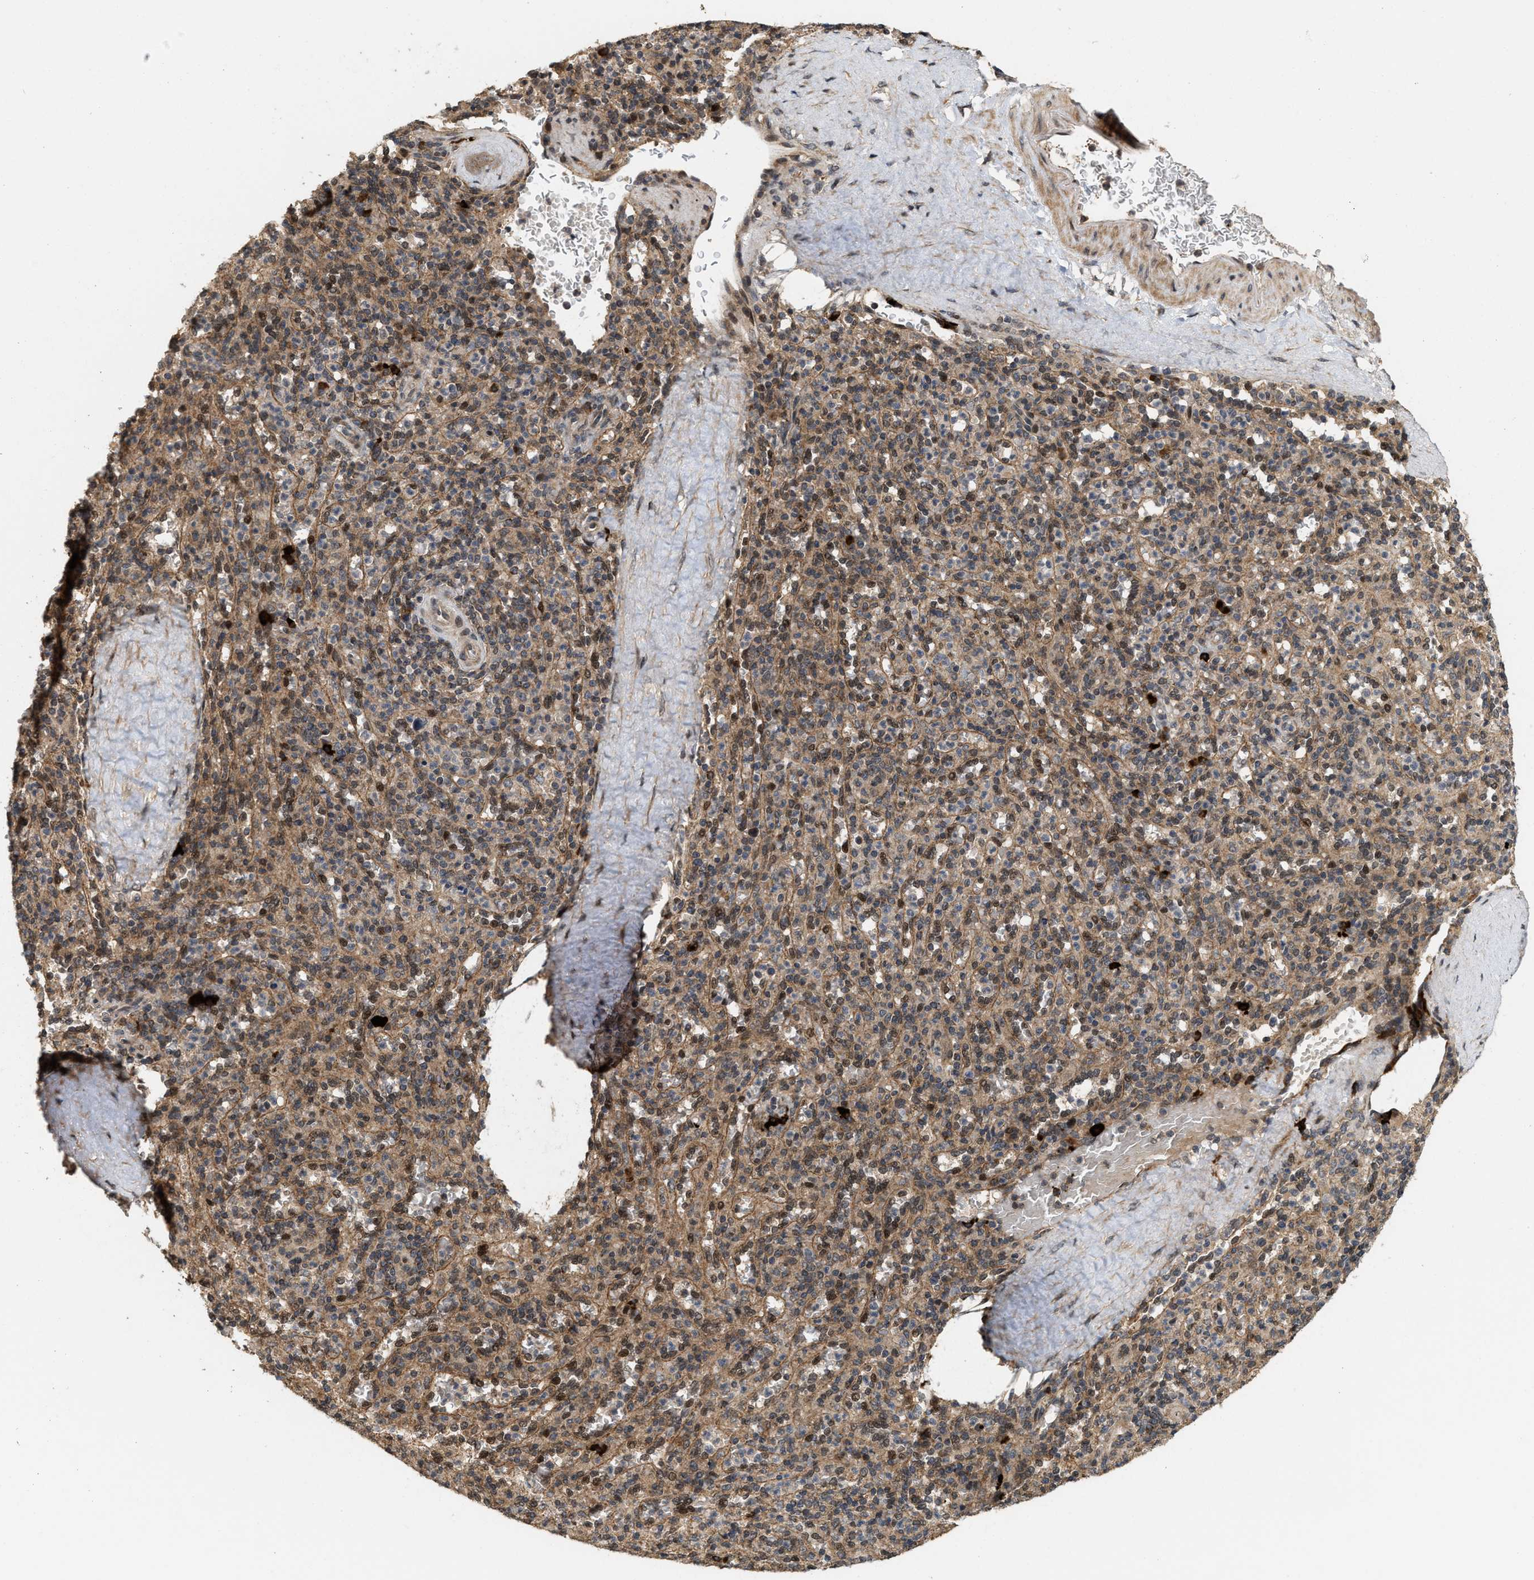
{"staining": {"intensity": "weak", "quantity": "25%-75%", "location": "cytoplasmic/membranous"}, "tissue": "spleen", "cell_type": "Cells in red pulp", "image_type": "normal", "snomed": [{"axis": "morphology", "description": "Normal tissue, NOS"}, {"axis": "topography", "description": "Spleen"}], "caption": "Protein staining of benign spleen exhibits weak cytoplasmic/membranous staining in approximately 25%-75% of cells in red pulp.", "gene": "ELP2", "patient": {"sex": "male", "age": 36}}